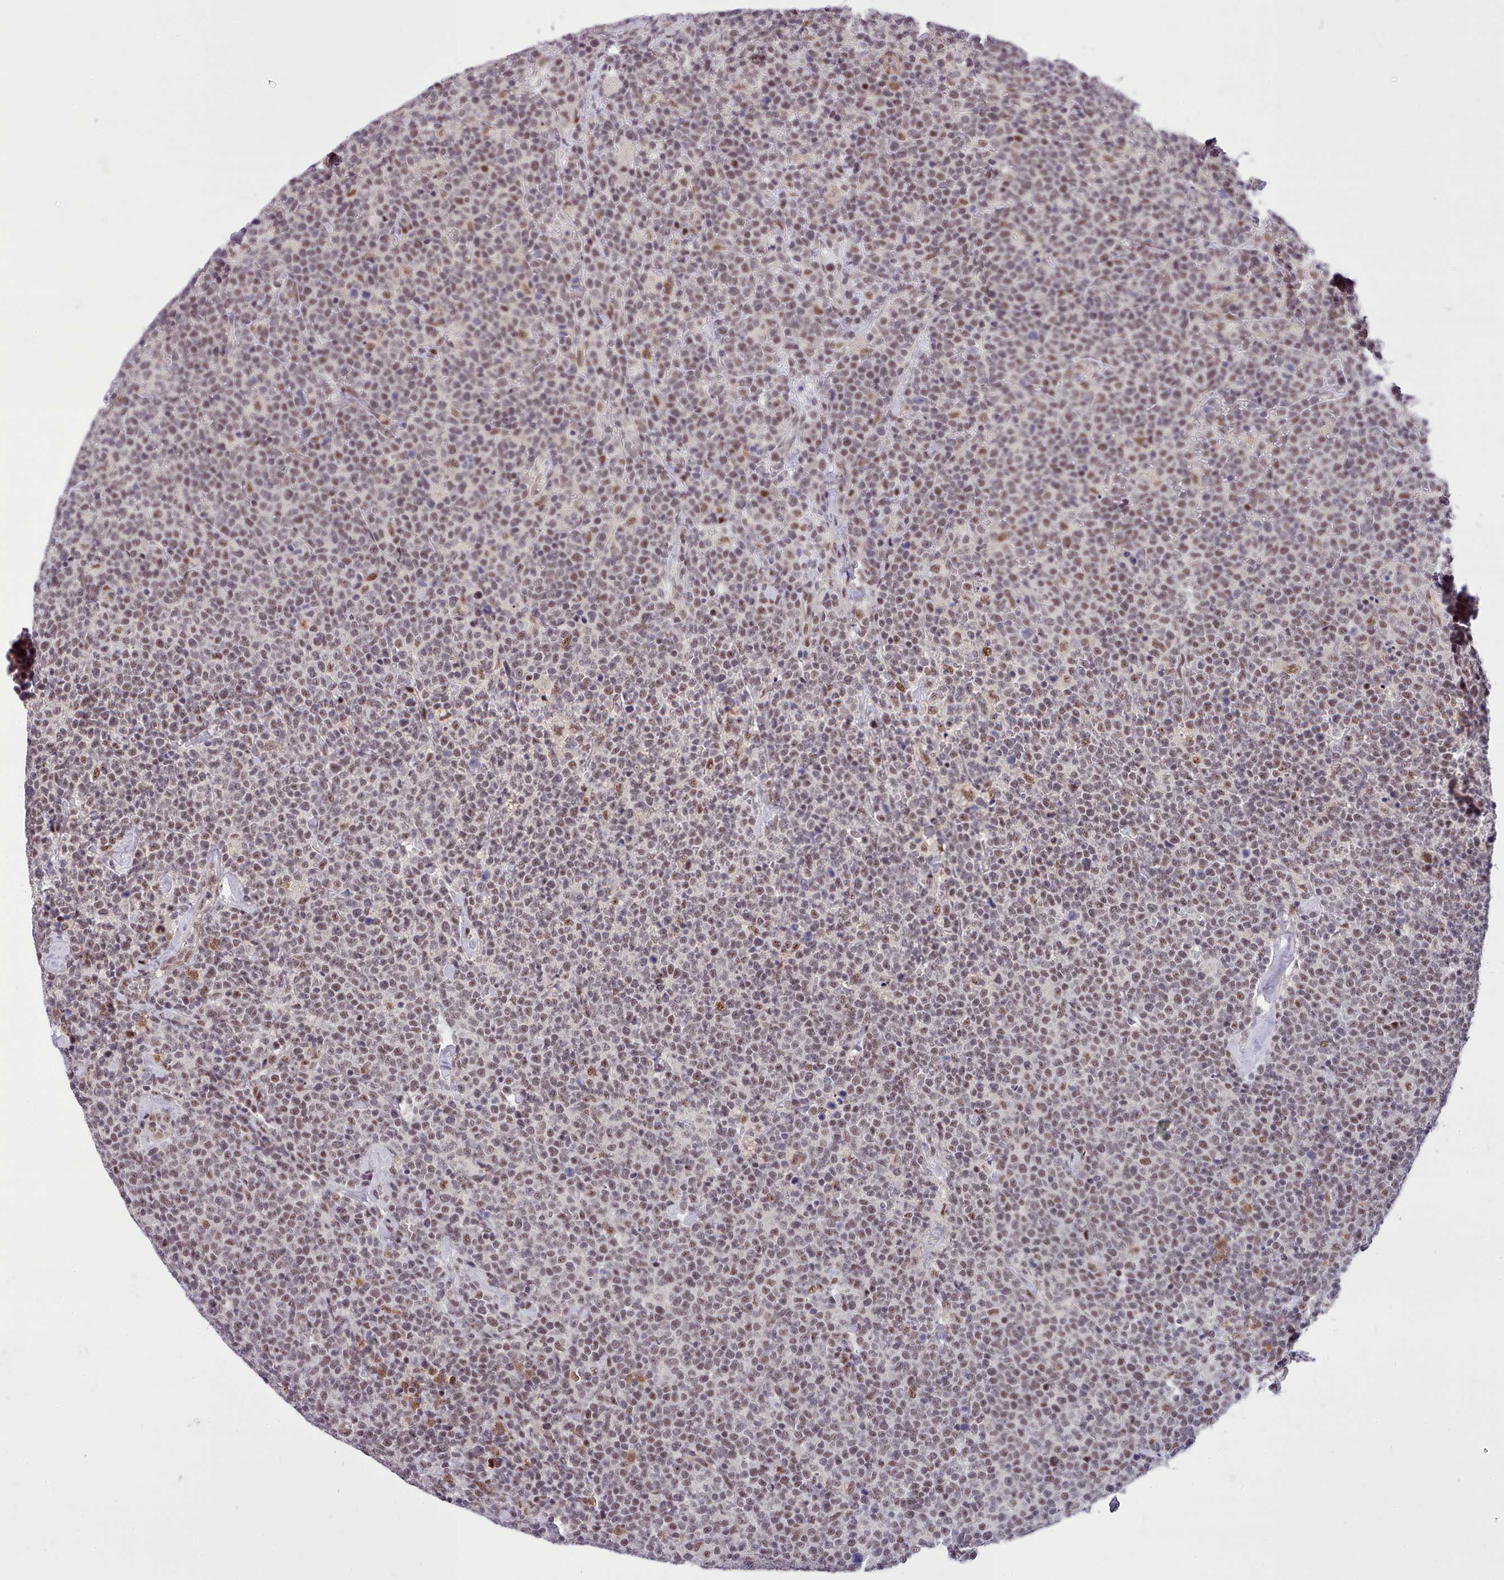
{"staining": {"intensity": "weak", "quantity": "25%-75%", "location": "nuclear"}, "tissue": "lymphoma", "cell_type": "Tumor cells", "image_type": "cancer", "snomed": [{"axis": "morphology", "description": "Malignant lymphoma, non-Hodgkin's type, High grade"}, {"axis": "topography", "description": "Lymph node"}], "caption": "High-grade malignant lymphoma, non-Hodgkin's type stained for a protein (brown) shows weak nuclear positive positivity in approximately 25%-75% of tumor cells.", "gene": "HOXB7", "patient": {"sex": "male", "age": 61}}